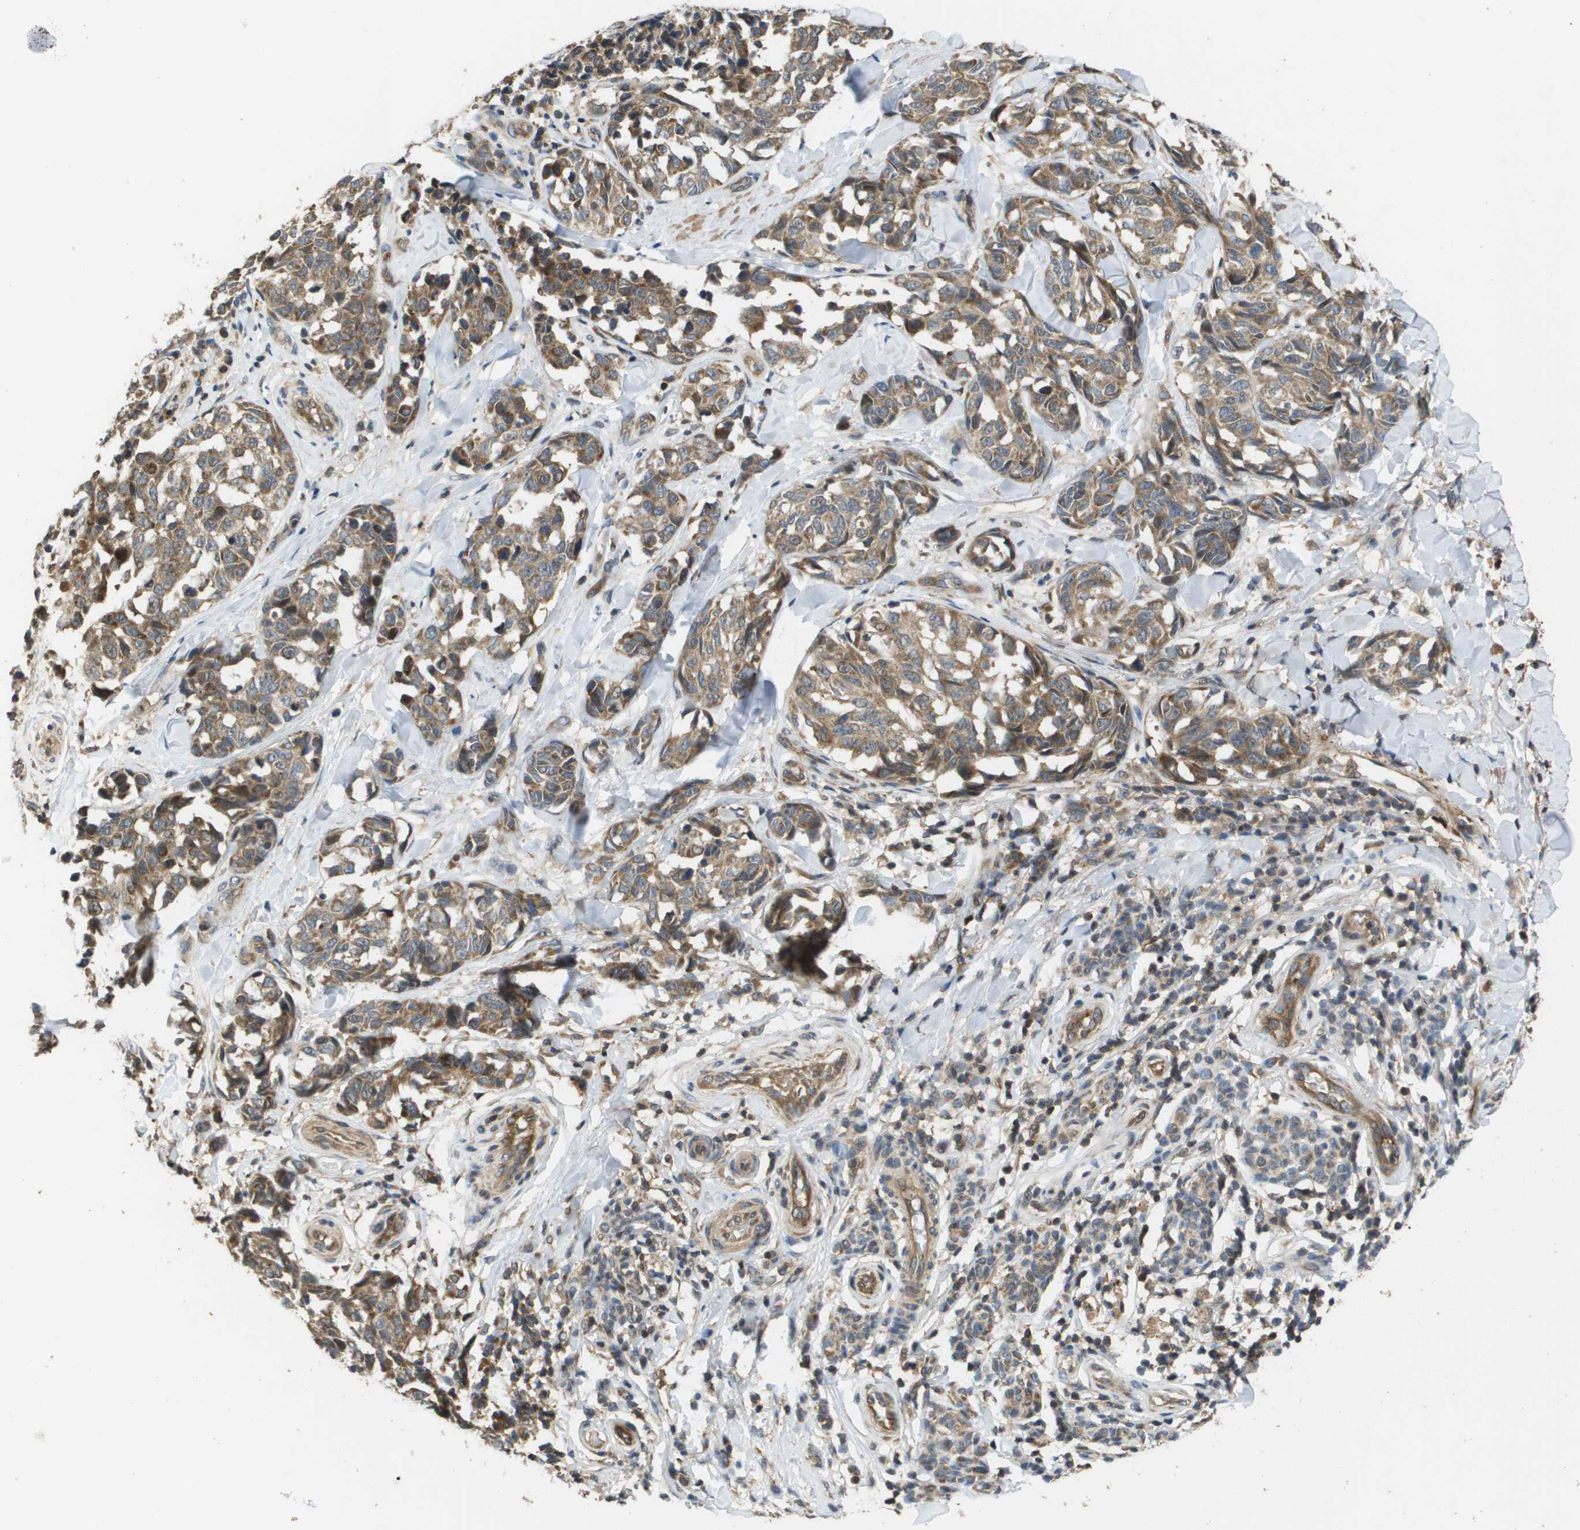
{"staining": {"intensity": "moderate", "quantity": ">75%", "location": "cytoplasmic/membranous"}, "tissue": "melanoma", "cell_type": "Tumor cells", "image_type": "cancer", "snomed": [{"axis": "morphology", "description": "Malignant melanoma, NOS"}, {"axis": "topography", "description": "Skin"}], "caption": "Approximately >75% of tumor cells in human melanoma show moderate cytoplasmic/membranous protein positivity as visualized by brown immunohistochemical staining.", "gene": "RBM38", "patient": {"sex": "female", "age": 64}}